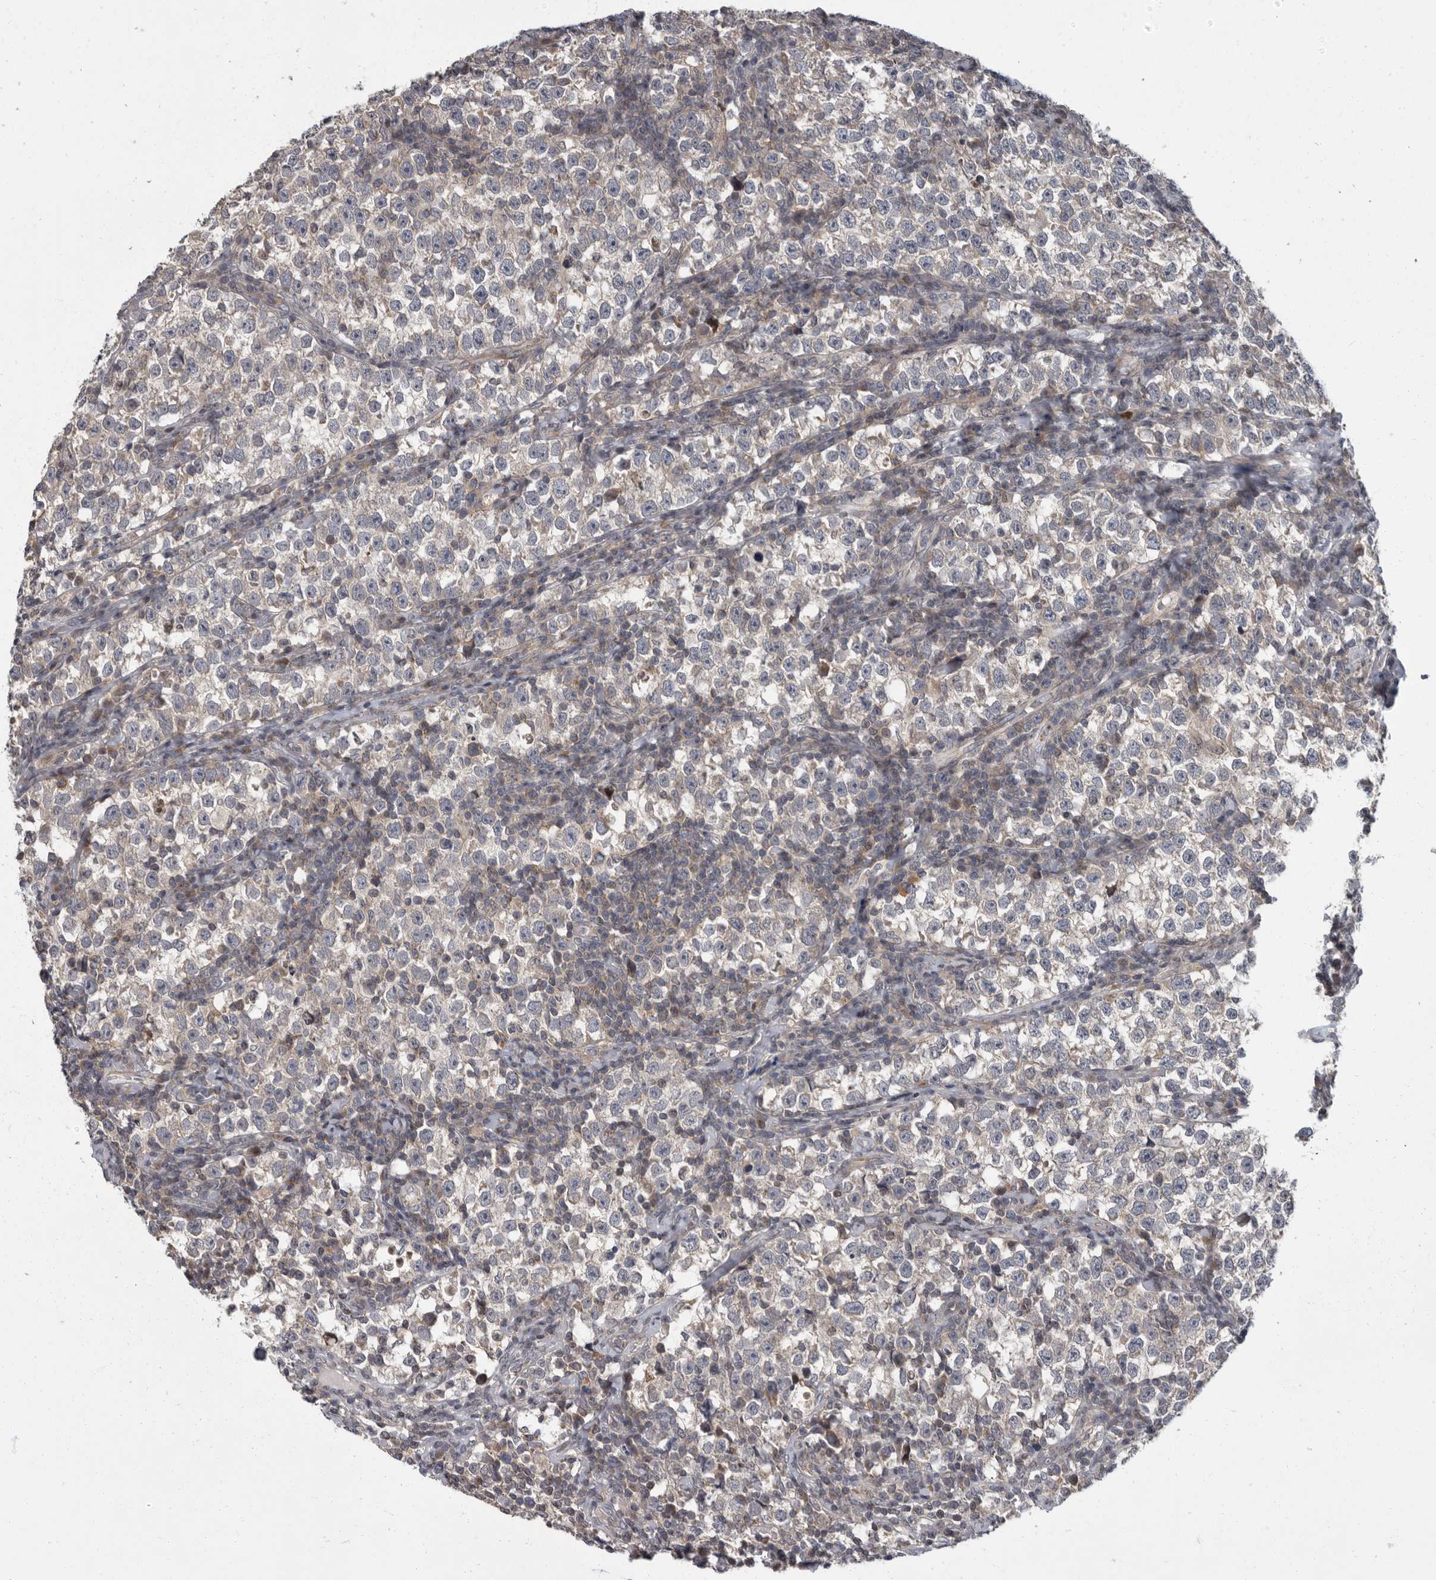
{"staining": {"intensity": "negative", "quantity": "none", "location": "none"}, "tissue": "testis cancer", "cell_type": "Tumor cells", "image_type": "cancer", "snomed": [{"axis": "morphology", "description": "Normal tissue, NOS"}, {"axis": "morphology", "description": "Seminoma, NOS"}, {"axis": "topography", "description": "Testis"}], "caption": "Immunohistochemistry (IHC) of human seminoma (testis) exhibits no expression in tumor cells.", "gene": "PDE7A", "patient": {"sex": "male", "age": 43}}